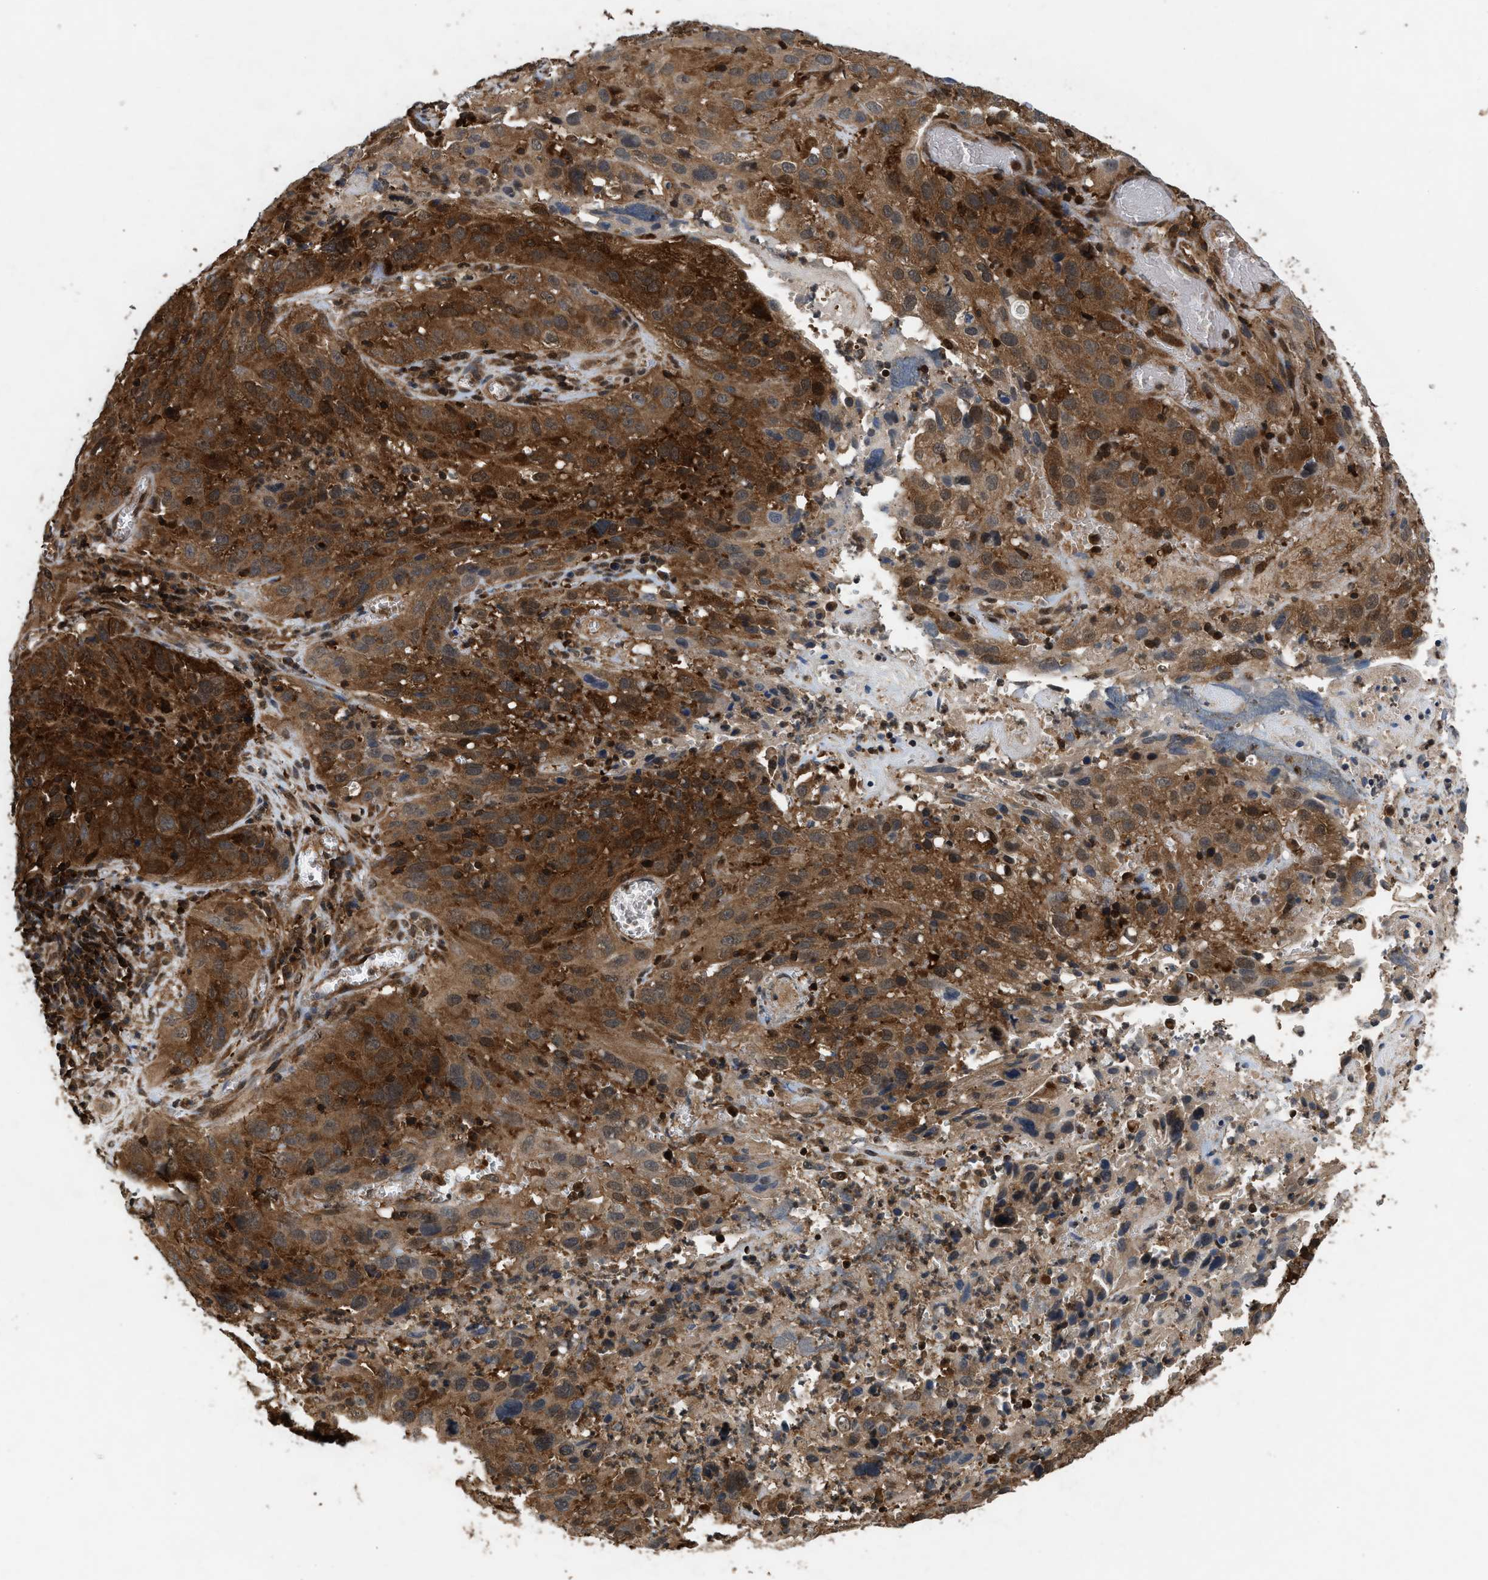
{"staining": {"intensity": "strong", "quantity": ">75%", "location": "cytoplasmic/membranous,nuclear"}, "tissue": "cervical cancer", "cell_type": "Tumor cells", "image_type": "cancer", "snomed": [{"axis": "morphology", "description": "Squamous cell carcinoma, NOS"}, {"axis": "topography", "description": "Cervix"}], "caption": "Approximately >75% of tumor cells in squamous cell carcinoma (cervical) display strong cytoplasmic/membranous and nuclear protein staining as visualized by brown immunohistochemical staining.", "gene": "OXSR1", "patient": {"sex": "female", "age": 32}}